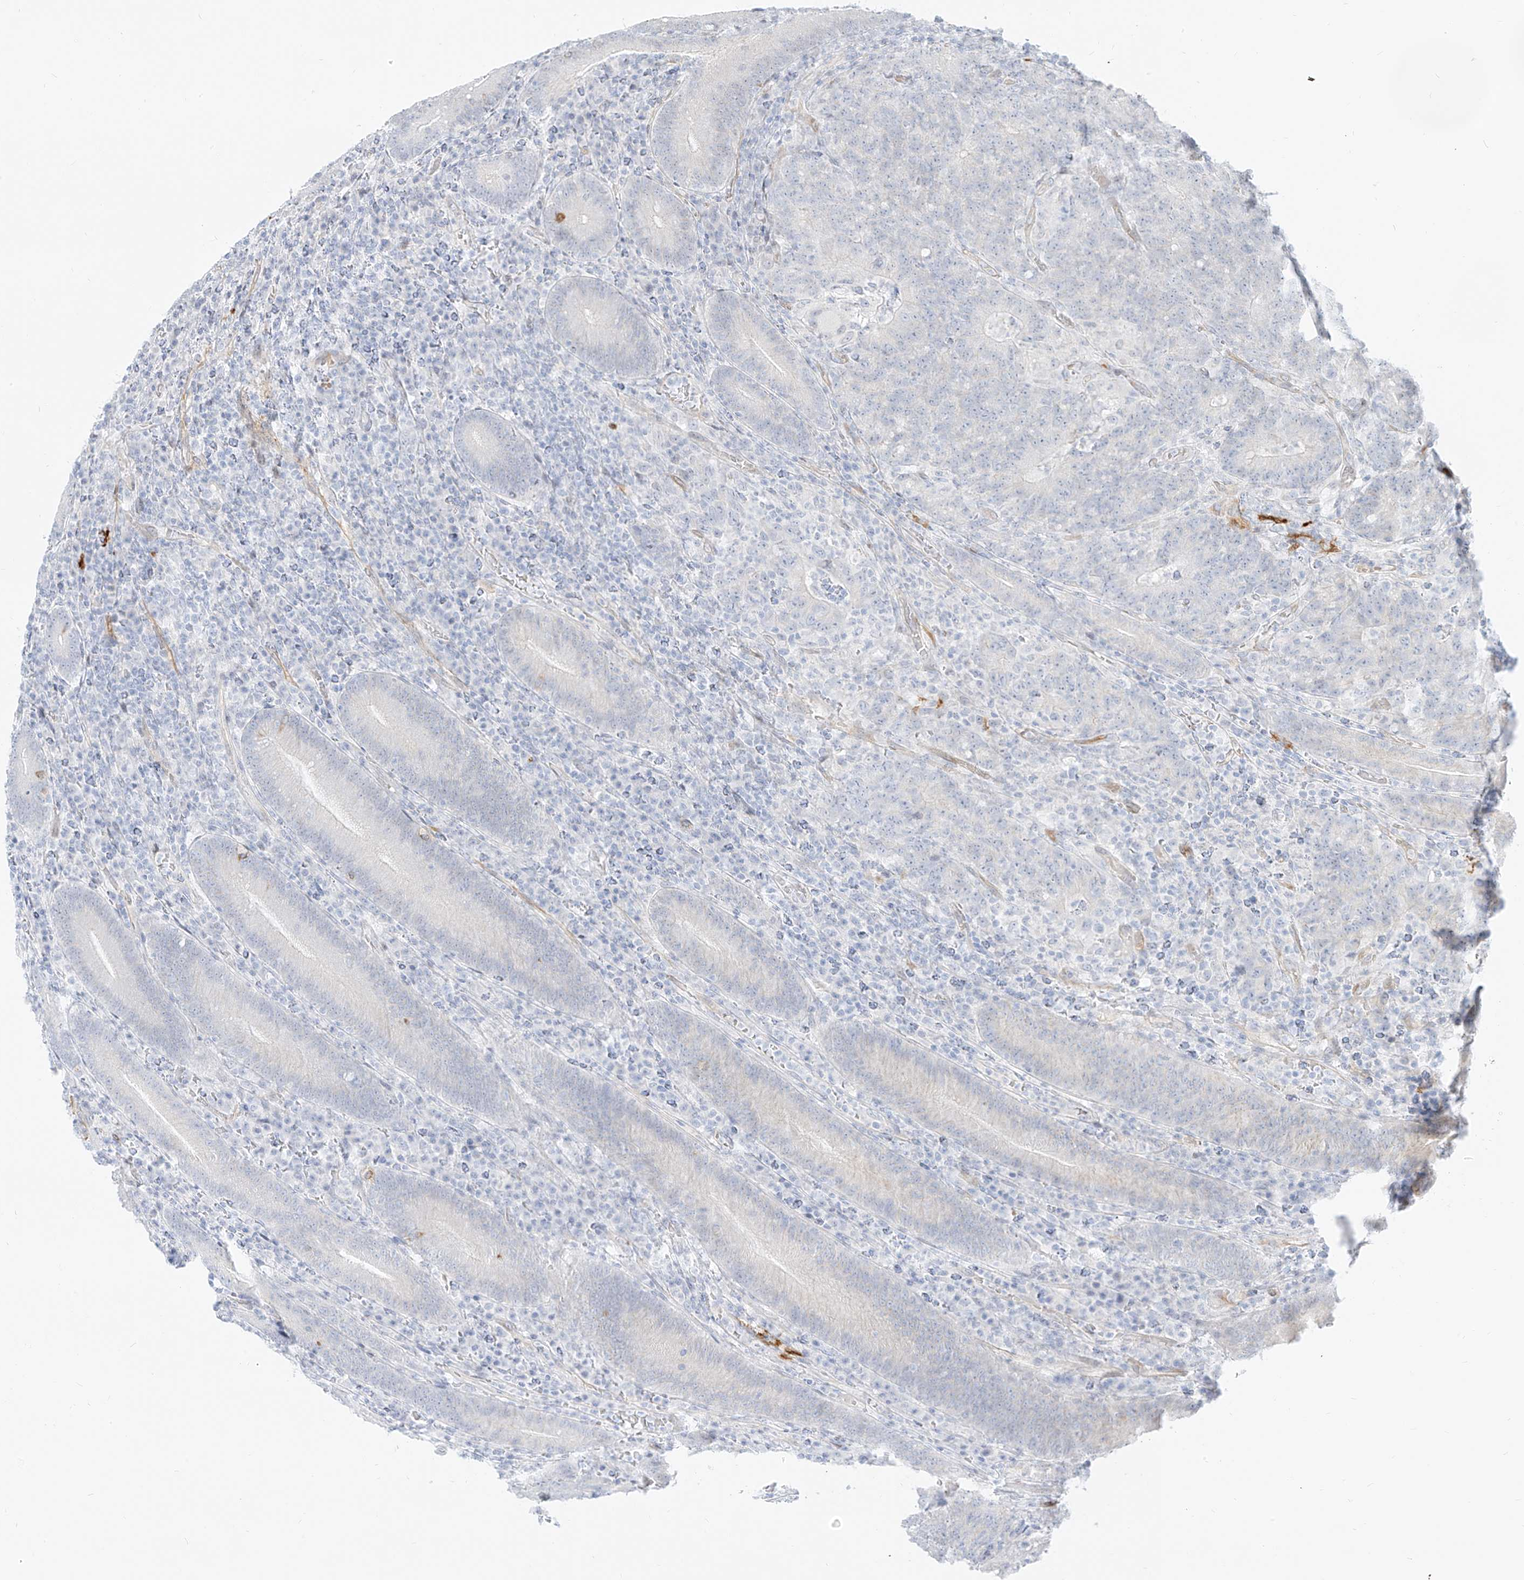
{"staining": {"intensity": "negative", "quantity": "none", "location": "none"}, "tissue": "colorectal cancer", "cell_type": "Tumor cells", "image_type": "cancer", "snomed": [{"axis": "morphology", "description": "Normal tissue, NOS"}, {"axis": "morphology", "description": "Adenocarcinoma, NOS"}, {"axis": "topography", "description": "Colon"}], "caption": "The histopathology image reveals no staining of tumor cells in colorectal adenocarcinoma. The staining was performed using DAB (3,3'-diaminobenzidine) to visualize the protein expression in brown, while the nuclei were stained in blue with hematoxylin (Magnification: 20x).", "gene": "NHSL1", "patient": {"sex": "female", "age": 75}}